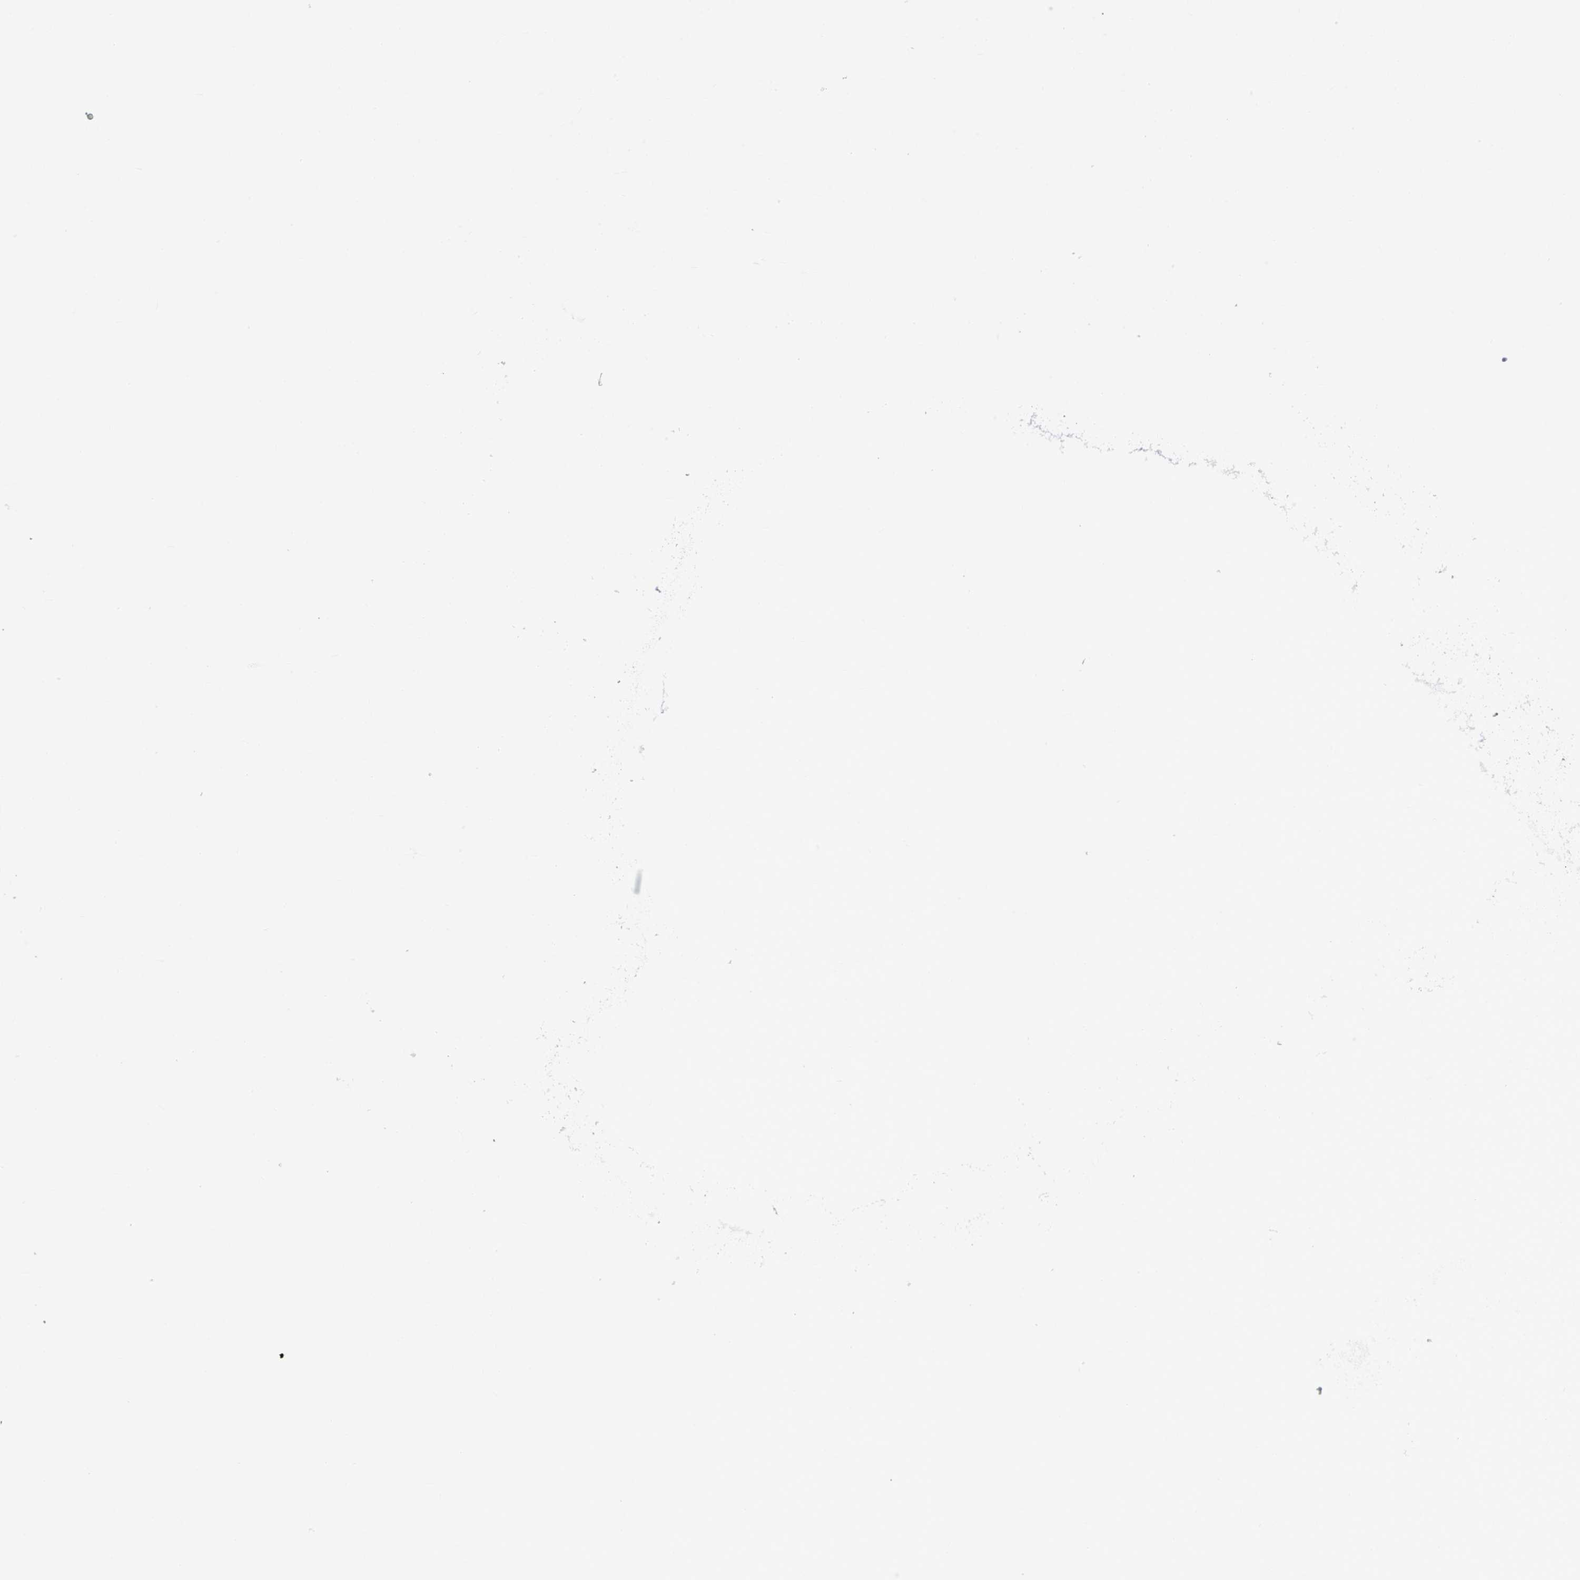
{"staining": {"intensity": "negative", "quantity": "none", "location": "none"}, "tissue": "ovarian cancer", "cell_type": "Tumor cells", "image_type": "cancer", "snomed": [{"axis": "morphology", "description": "Cystadenocarcinoma, serous, NOS"}, {"axis": "topography", "description": "Ovary"}], "caption": "Protein analysis of ovarian serous cystadenocarcinoma shows no significant staining in tumor cells. (DAB IHC with hematoxylin counter stain).", "gene": "IL17A", "patient": {"sex": "female", "age": 59}}